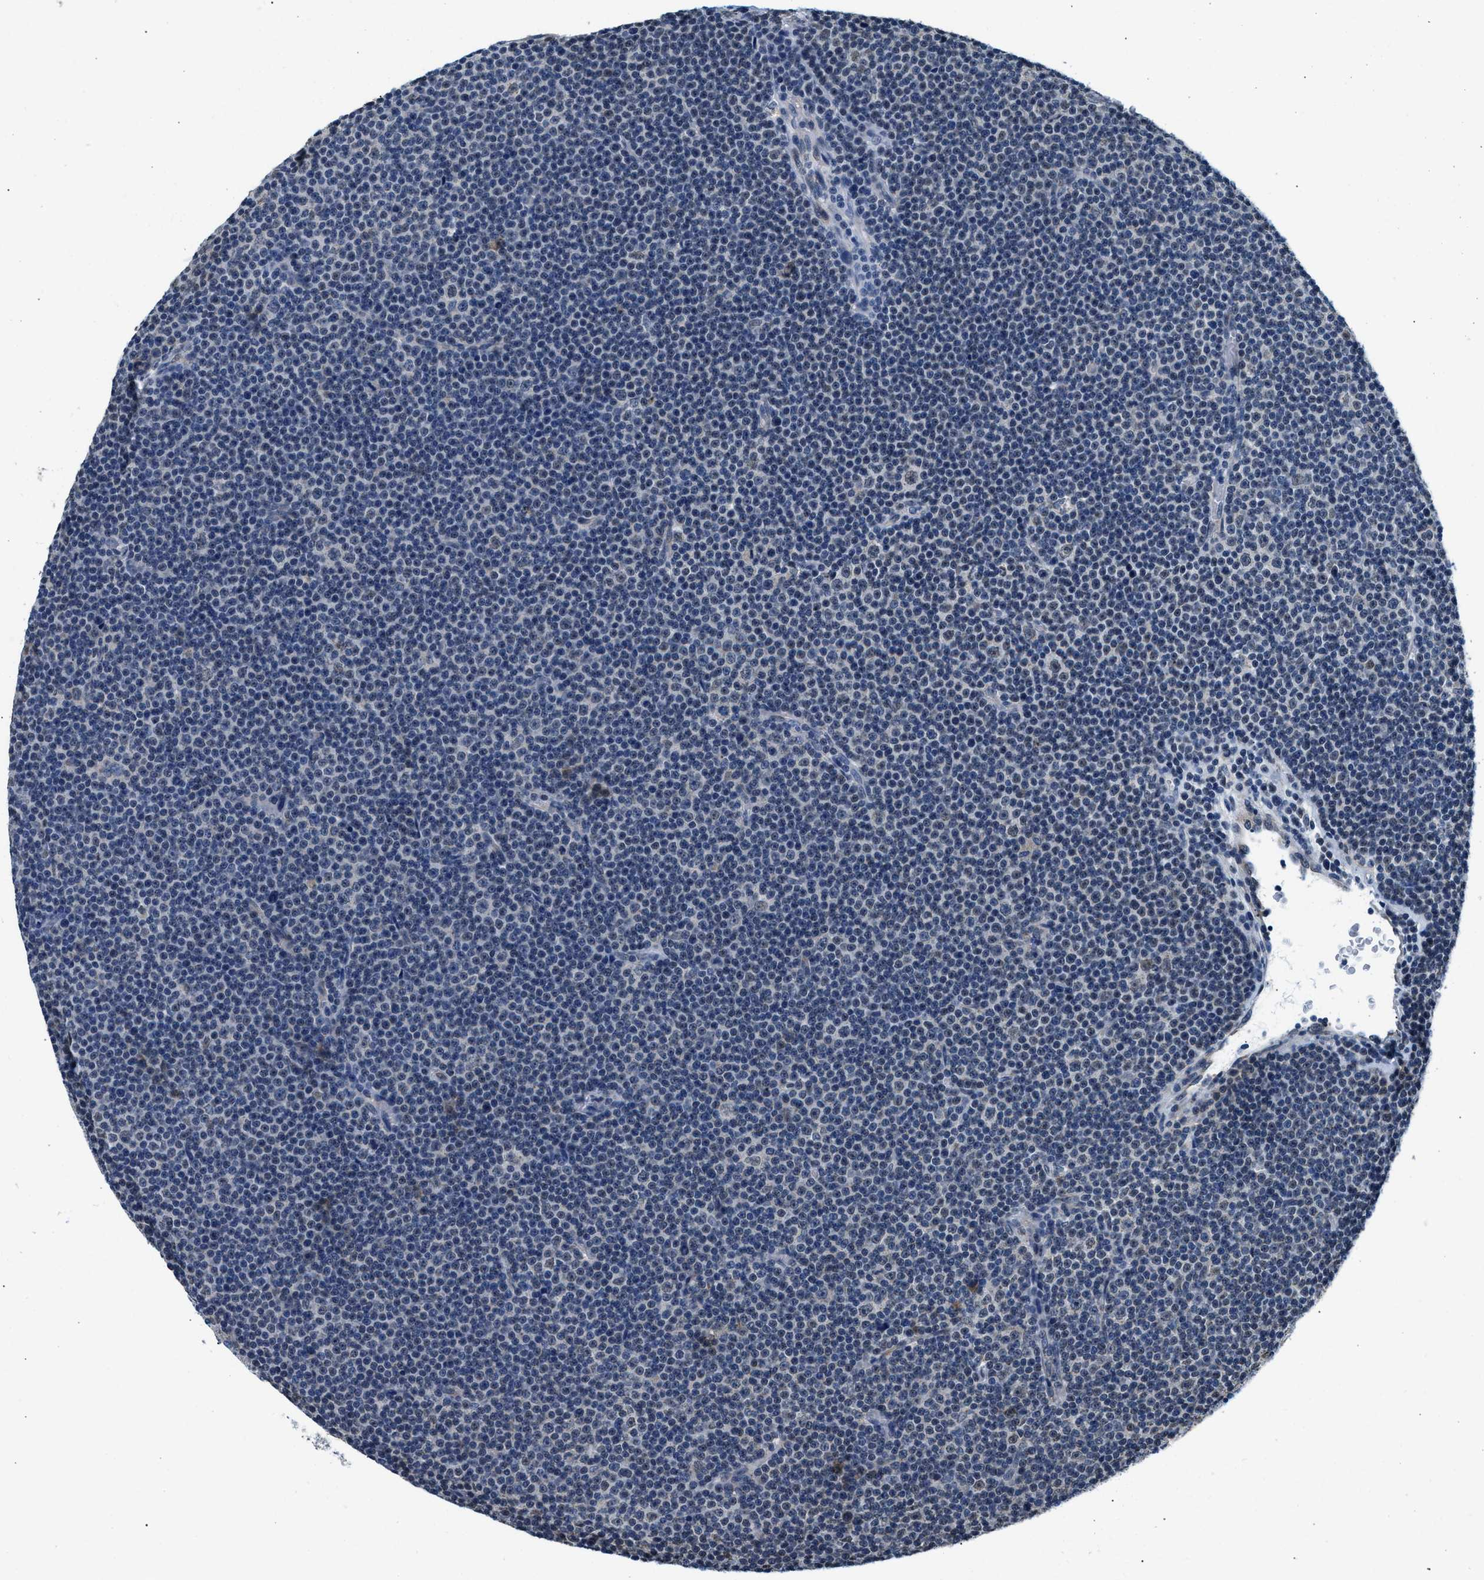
{"staining": {"intensity": "negative", "quantity": "none", "location": "none"}, "tissue": "lymphoma", "cell_type": "Tumor cells", "image_type": "cancer", "snomed": [{"axis": "morphology", "description": "Malignant lymphoma, non-Hodgkin's type, Low grade"}, {"axis": "topography", "description": "Lymph node"}], "caption": "High magnification brightfield microscopy of low-grade malignant lymphoma, non-Hodgkin's type stained with DAB (brown) and counterstained with hematoxylin (blue): tumor cells show no significant staining. The staining is performed using DAB brown chromogen with nuclei counter-stained in using hematoxylin.", "gene": "KCNMB2", "patient": {"sex": "female", "age": 67}}